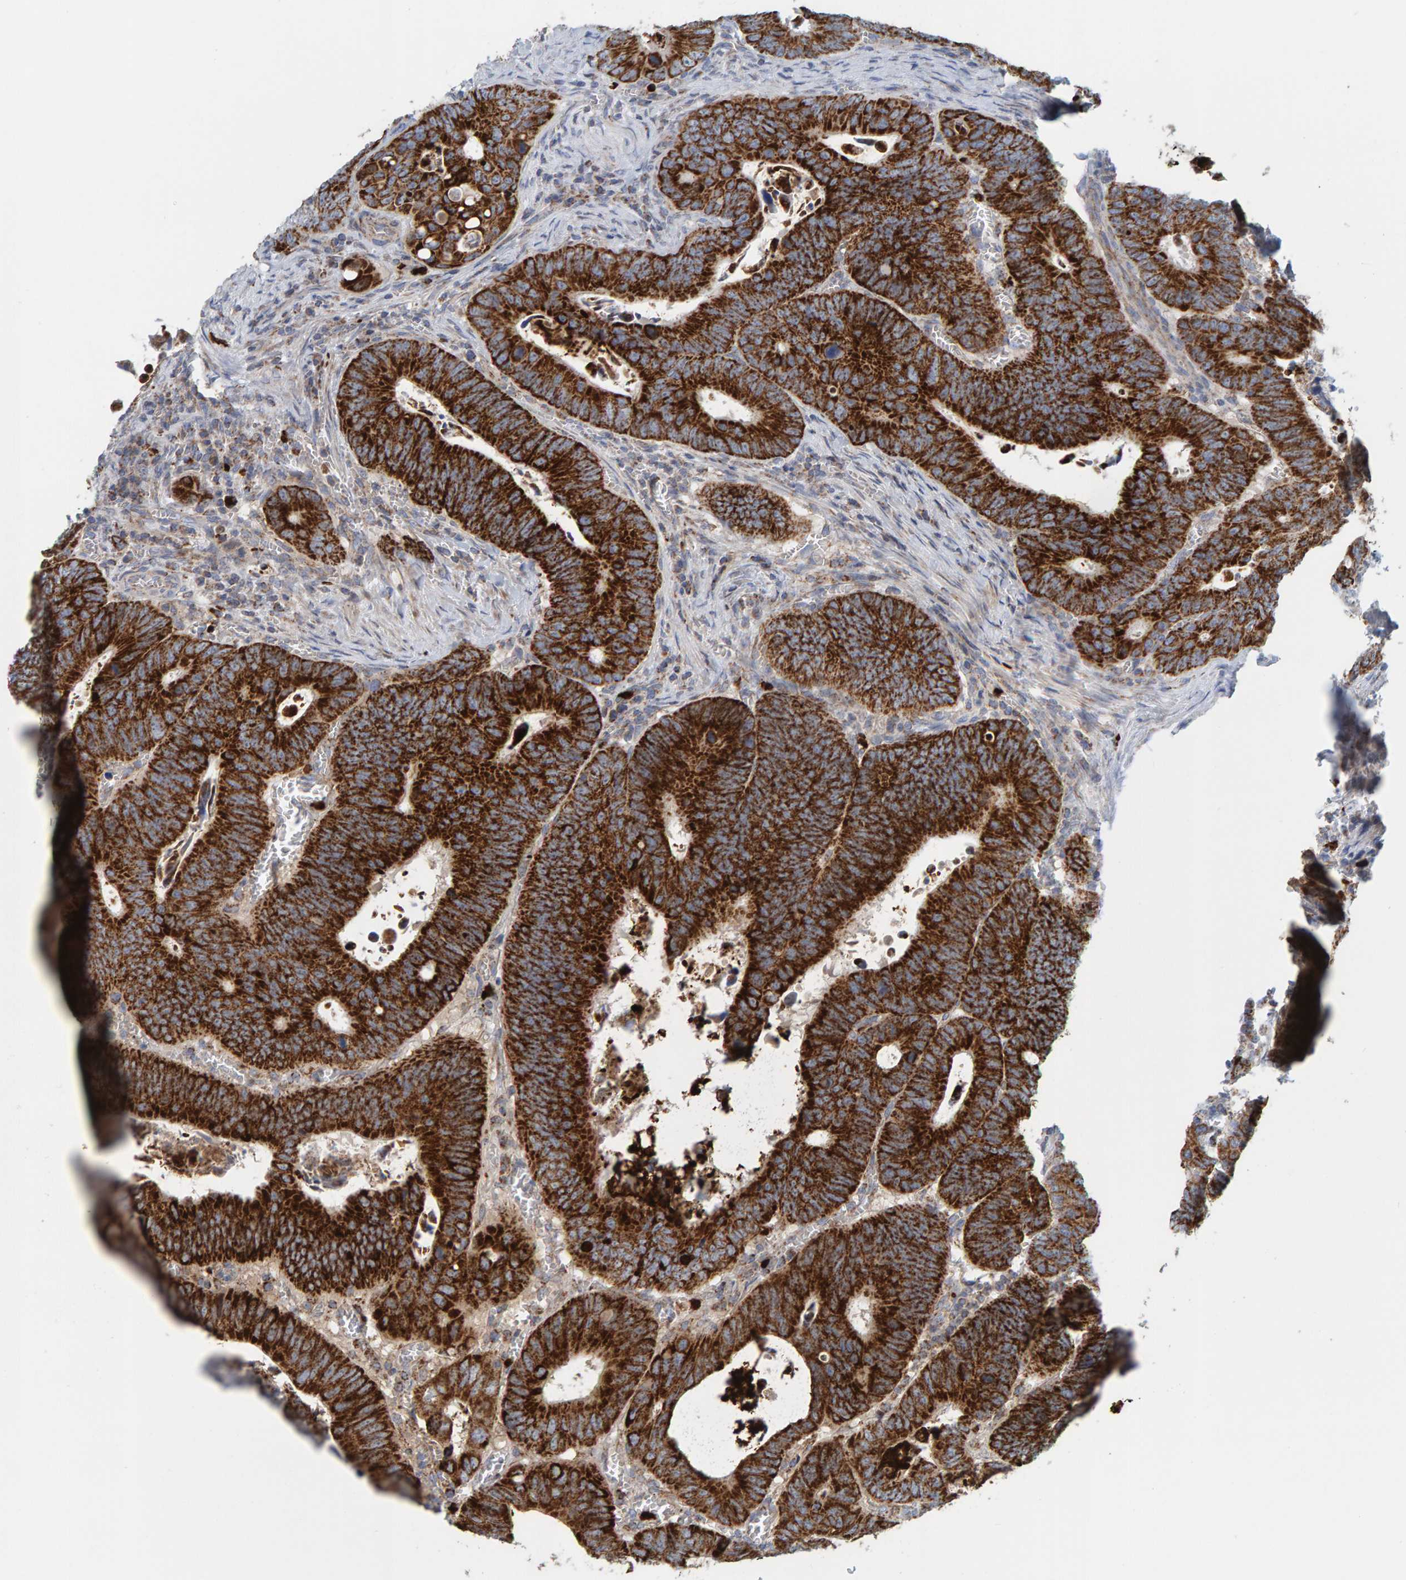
{"staining": {"intensity": "strong", "quantity": ">75%", "location": "cytoplasmic/membranous"}, "tissue": "colorectal cancer", "cell_type": "Tumor cells", "image_type": "cancer", "snomed": [{"axis": "morphology", "description": "Inflammation, NOS"}, {"axis": "morphology", "description": "Adenocarcinoma, NOS"}, {"axis": "topography", "description": "Colon"}], "caption": "Approximately >75% of tumor cells in colorectal cancer (adenocarcinoma) demonstrate strong cytoplasmic/membranous protein expression as visualized by brown immunohistochemical staining.", "gene": "B9D1", "patient": {"sex": "male", "age": 72}}